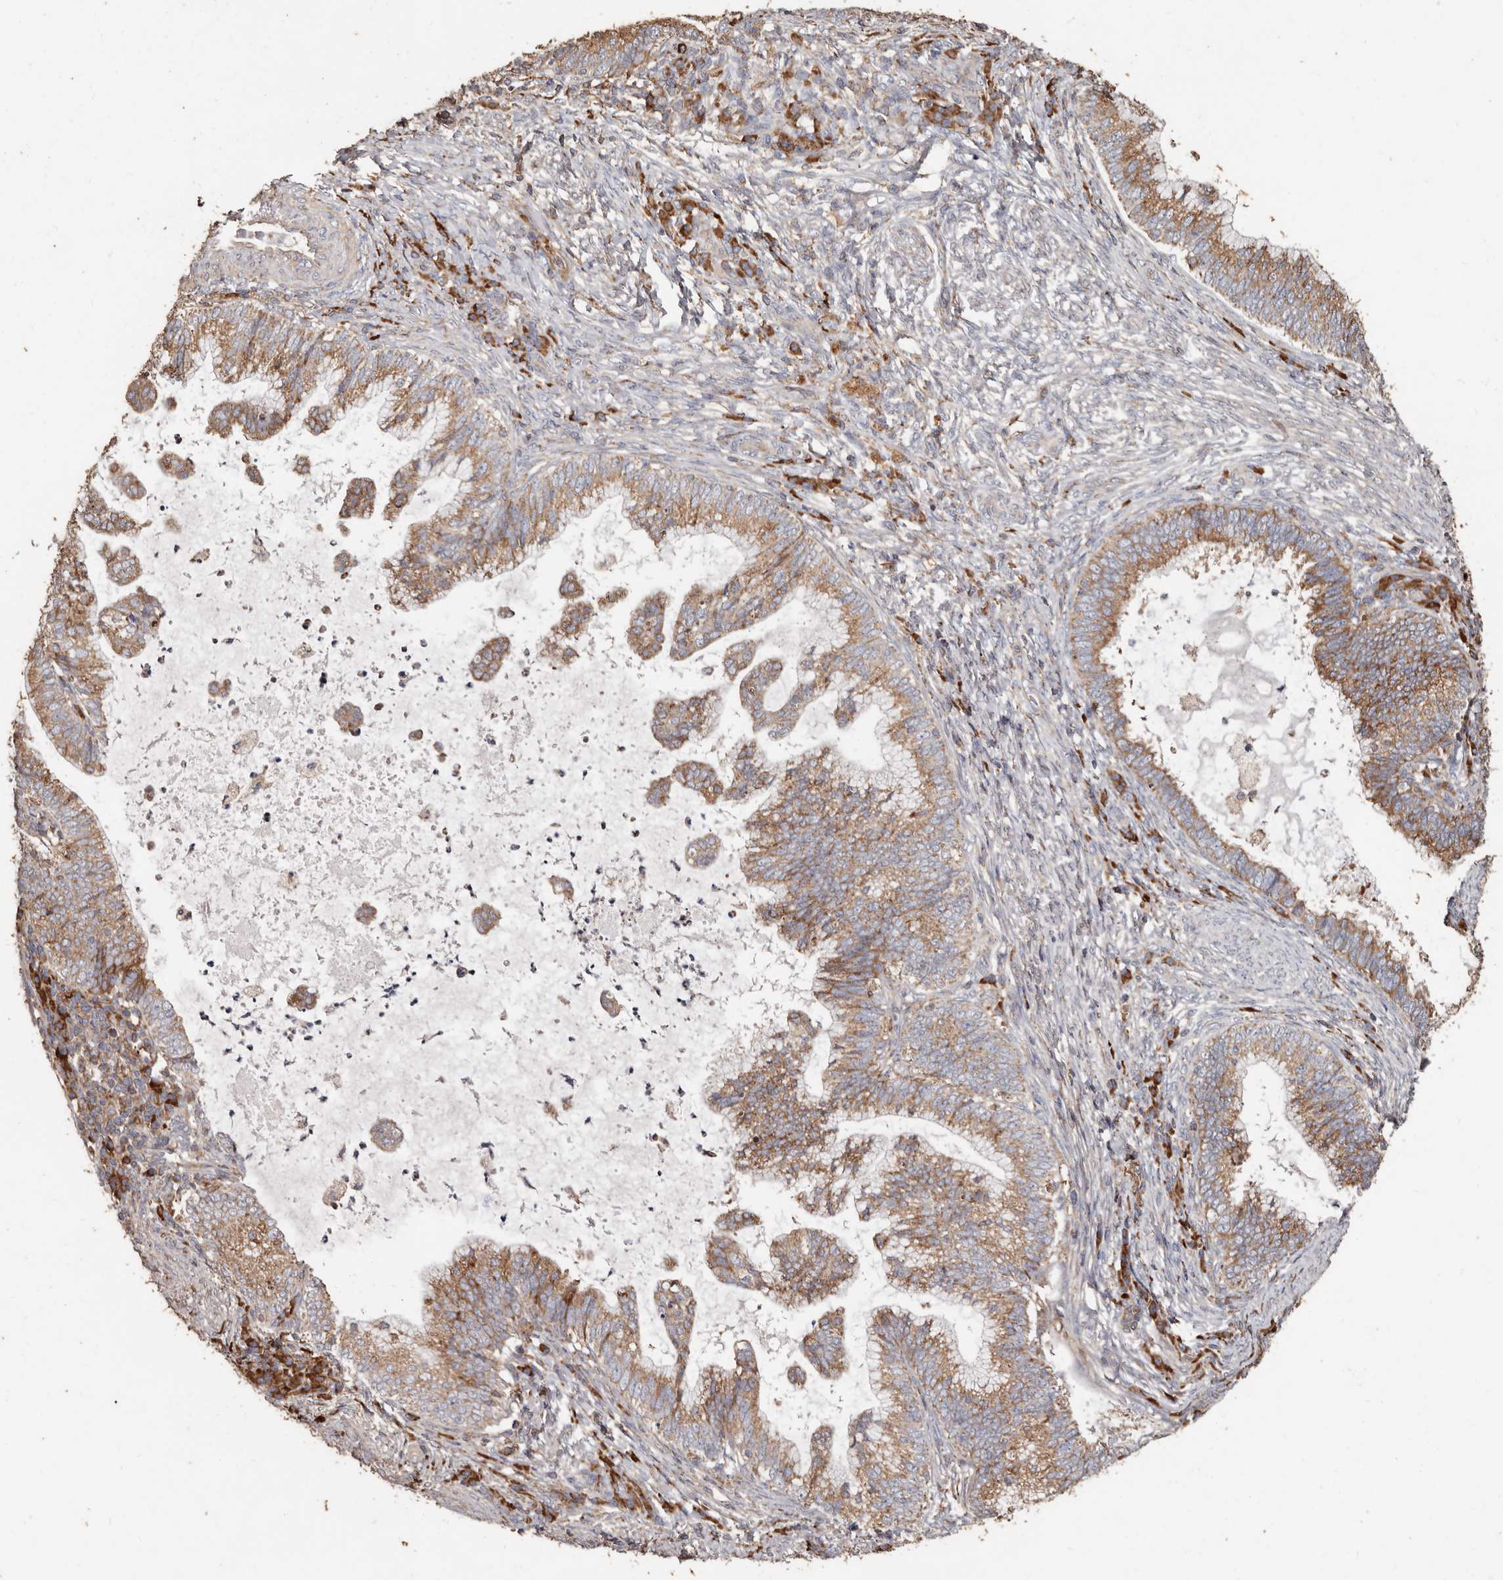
{"staining": {"intensity": "moderate", "quantity": ">75%", "location": "cytoplasmic/membranous"}, "tissue": "cervical cancer", "cell_type": "Tumor cells", "image_type": "cancer", "snomed": [{"axis": "morphology", "description": "Adenocarcinoma, NOS"}, {"axis": "topography", "description": "Cervix"}], "caption": "Moderate cytoplasmic/membranous staining for a protein is appreciated in about >75% of tumor cells of cervical cancer (adenocarcinoma) using immunohistochemistry.", "gene": "OSGIN2", "patient": {"sex": "female", "age": 36}}